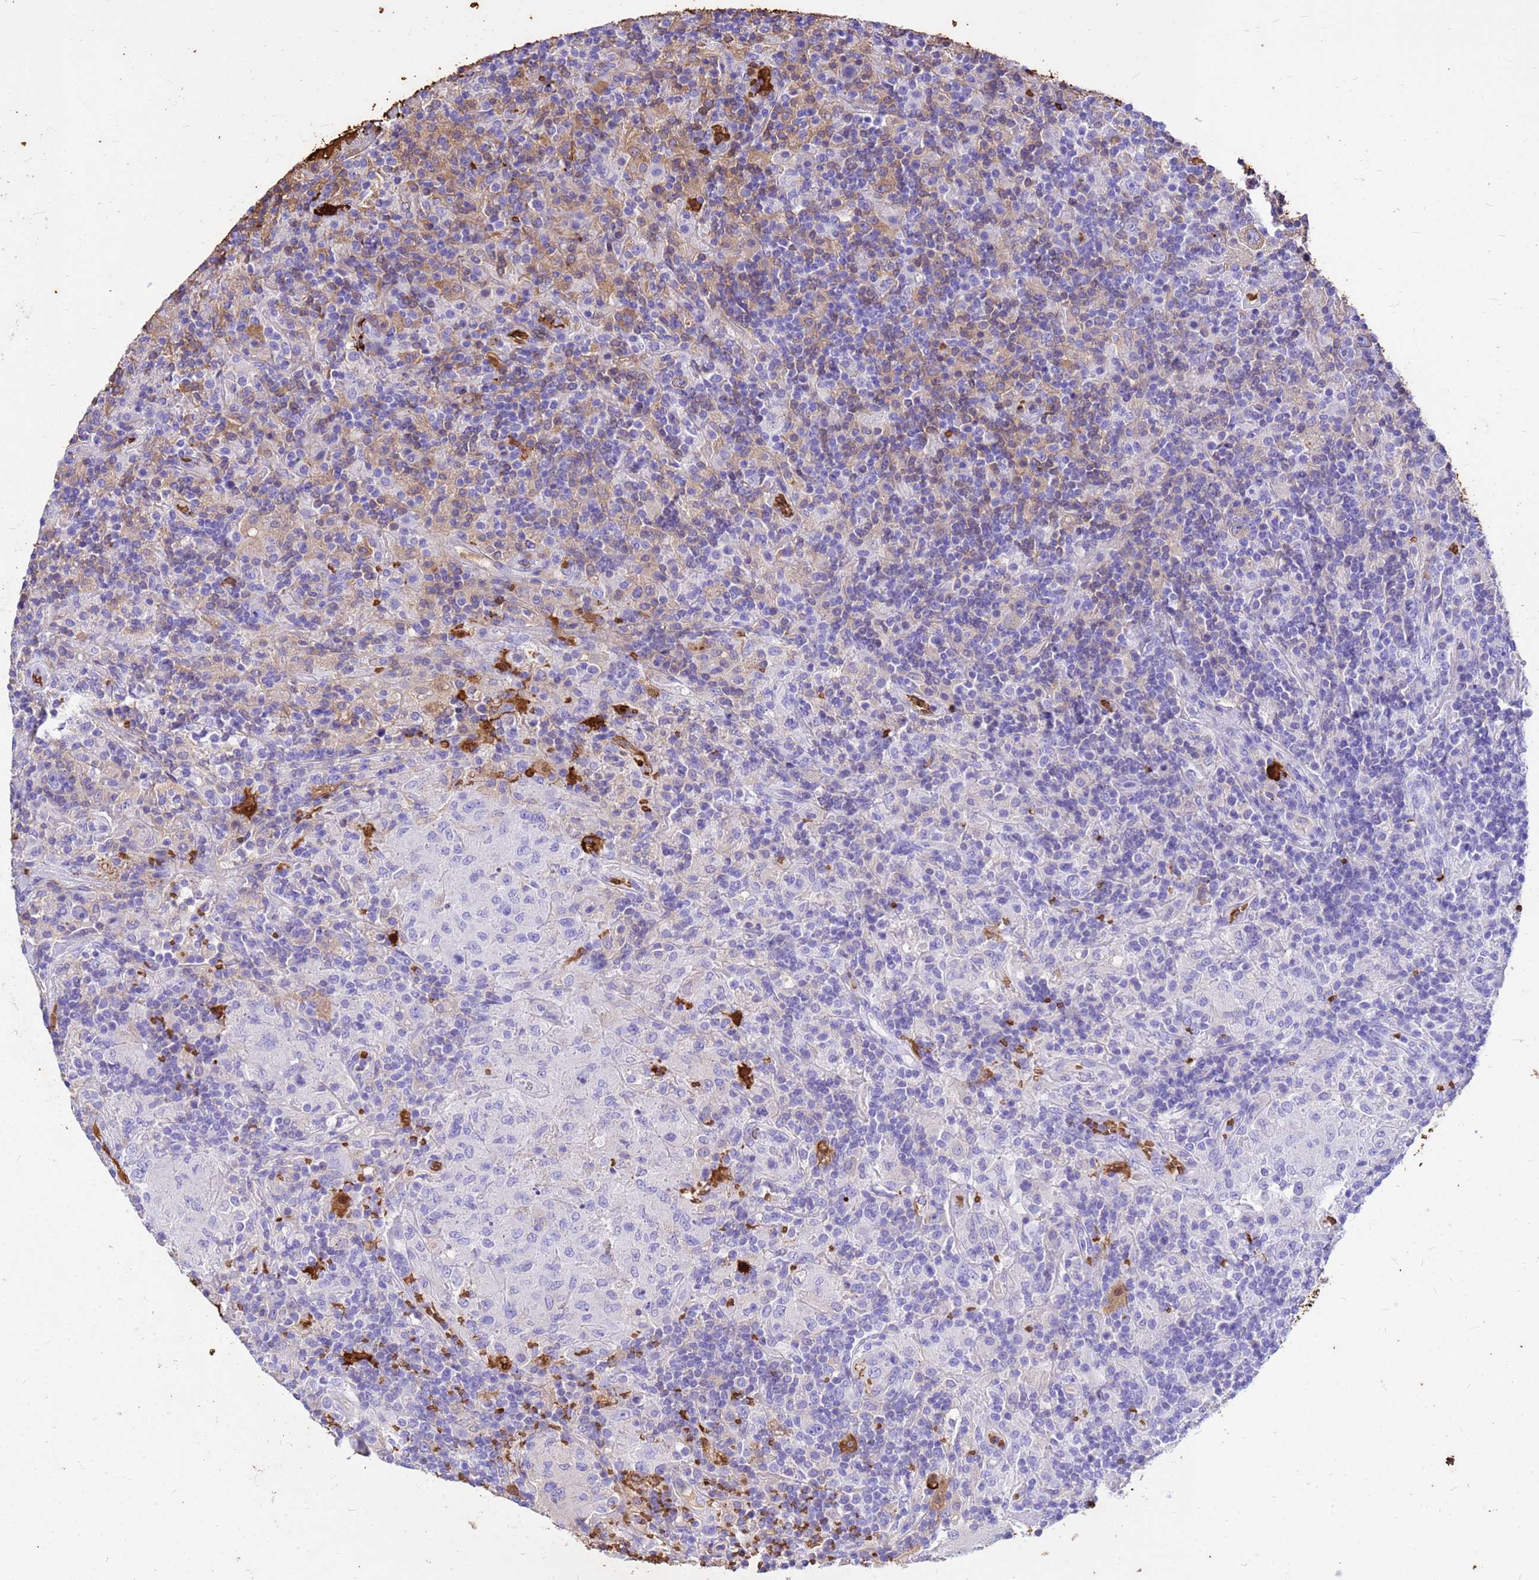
{"staining": {"intensity": "weak", "quantity": "25%-75%", "location": "cytoplasmic/membranous"}, "tissue": "lymphoma", "cell_type": "Tumor cells", "image_type": "cancer", "snomed": [{"axis": "morphology", "description": "Hodgkin's disease, NOS"}, {"axis": "topography", "description": "Lymph node"}], "caption": "IHC photomicrograph of human Hodgkin's disease stained for a protein (brown), which shows low levels of weak cytoplasmic/membranous expression in about 25%-75% of tumor cells.", "gene": "HBA2", "patient": {"sex": "male", "age": 70}}